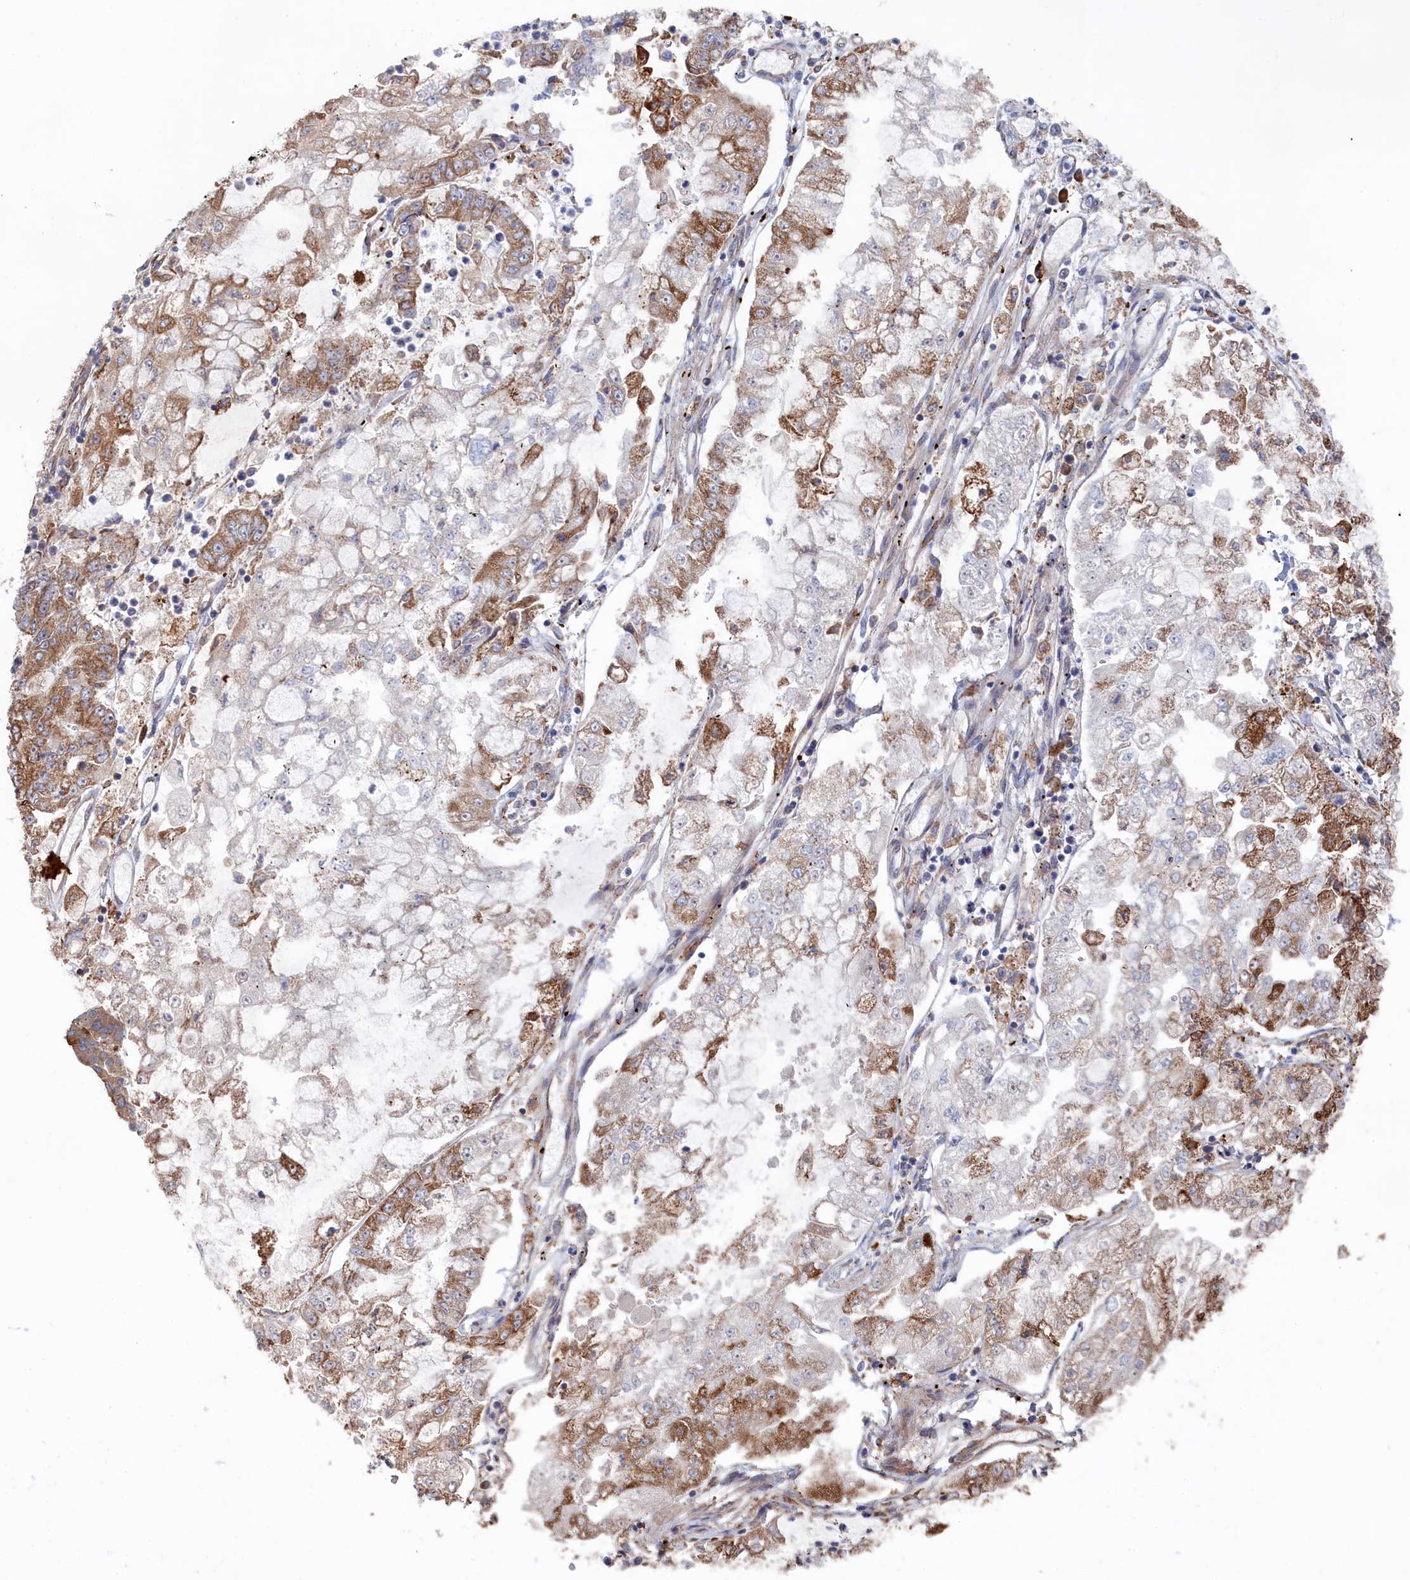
{"staining": {"intensity": "moderate", "quantity": "25%-75%", "location": "cytoplasmic/membranous"}, "tissue": "stomach cancer", "cell_type": "Tumor cells", "image_type": "cancer", "snomed": [{"axis": "morphology", "description": "Adenocarcinoma, NOS"}, {"axis": "topography", "description": "Stomach"}], "caption": "About 25%-75% of tumor cells in adenocarcinoma (stomach) exhibit moderate cytoplasmic/membranous protein expression as visualized by brown immunohistochemical staining.", "gene": "BPIFB6", "patient": {"sex": "male", "age": 76}}